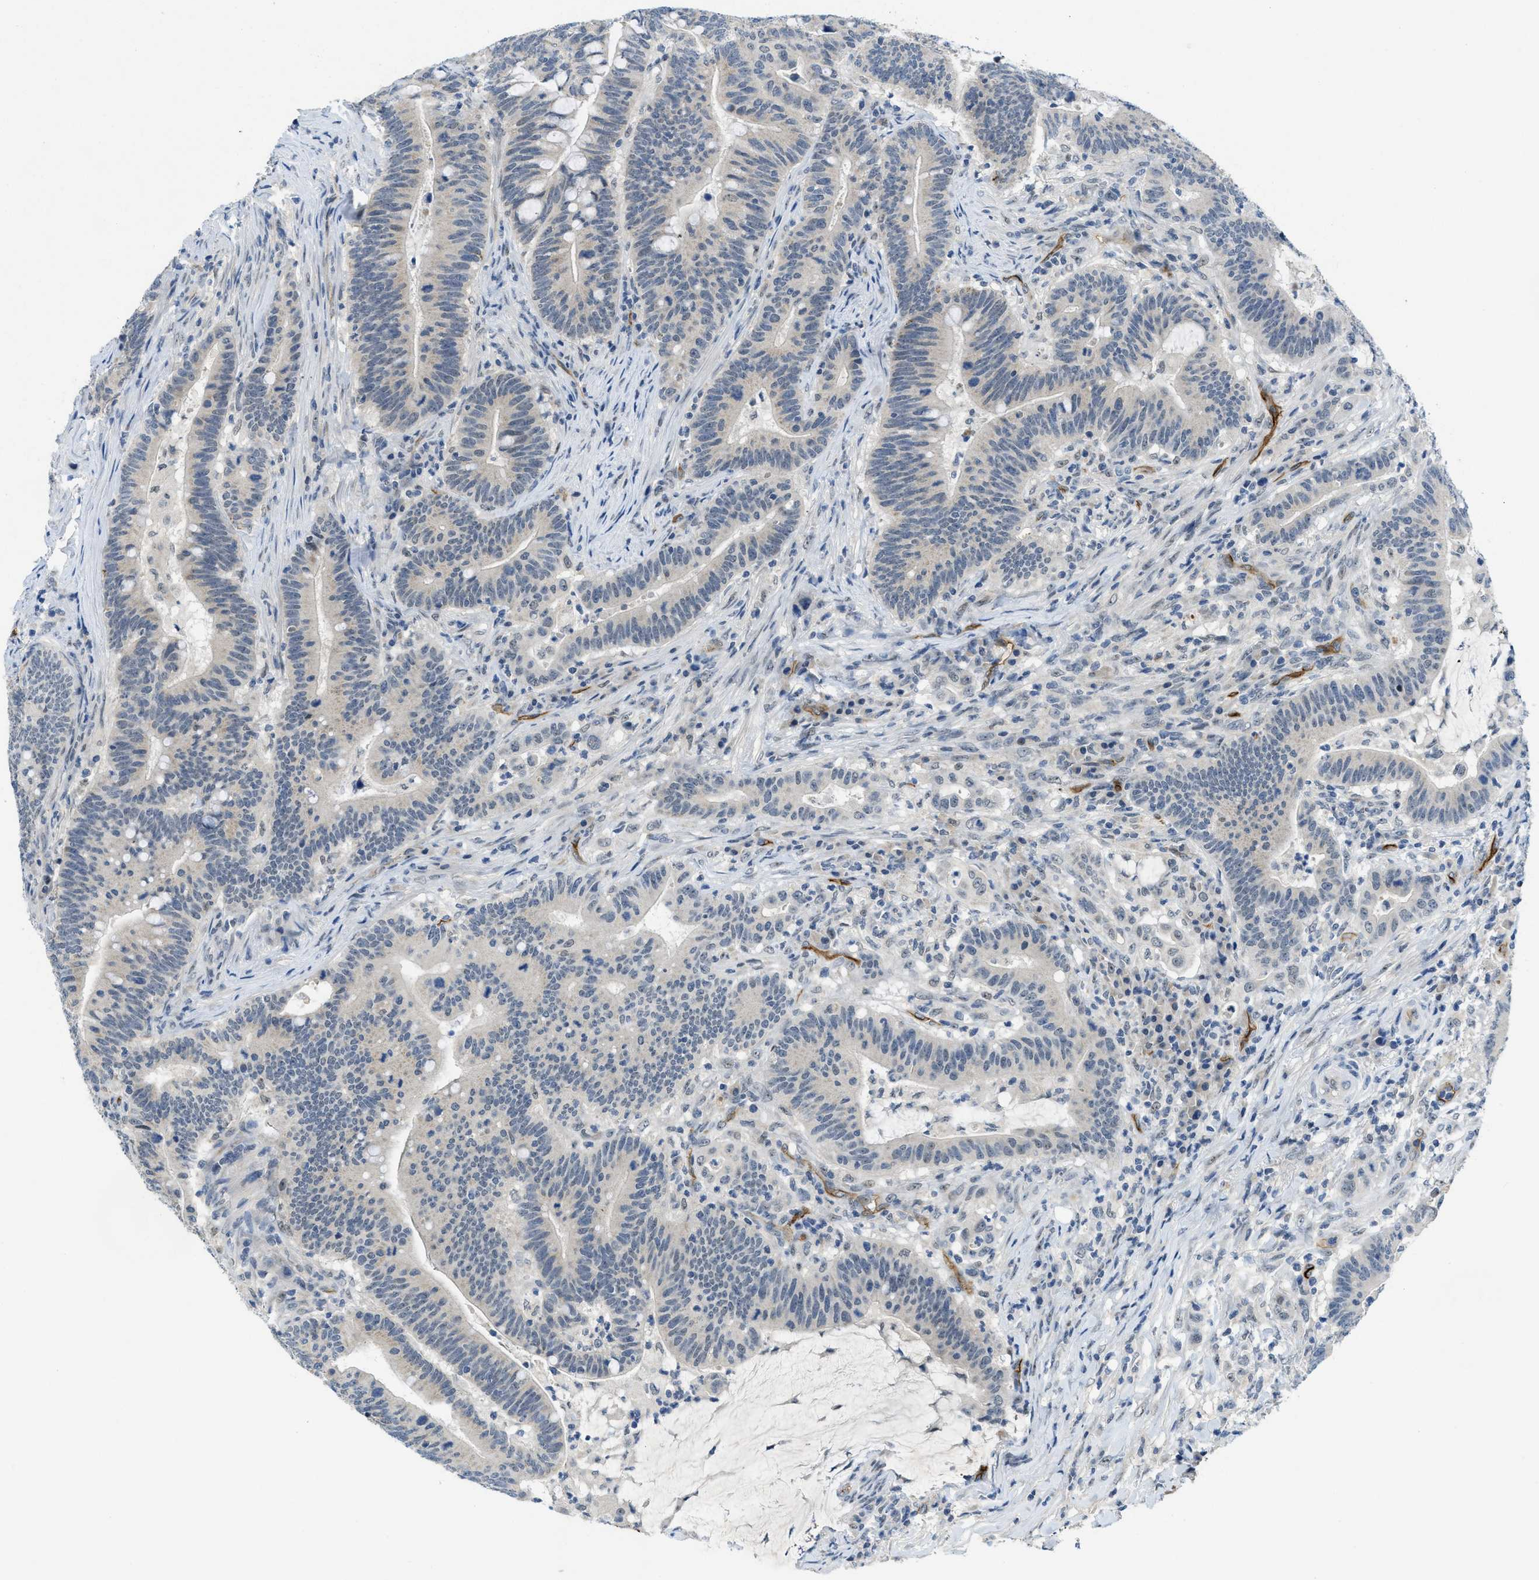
{"staining": {"intensity": "negative", "quantity": "none", "location": "none"}, "tissue": "colorectal cancer", "cell_type": "Tumor cells", "image_type": "cancer", "snomed": [{"axis": "morphology", "description": "Normal tissue, NOS"}, {"axis": "morphology", "description": "Adenocarcinoma, NOS"}, {"axis": "topography", "description": "Colon"}], "caption": "Tumor cells are negative for protein expression in human colorectal adenocarcinoma.", "gene": "SLCO2A1", "patient": {"sex": "female", "age": 66}}